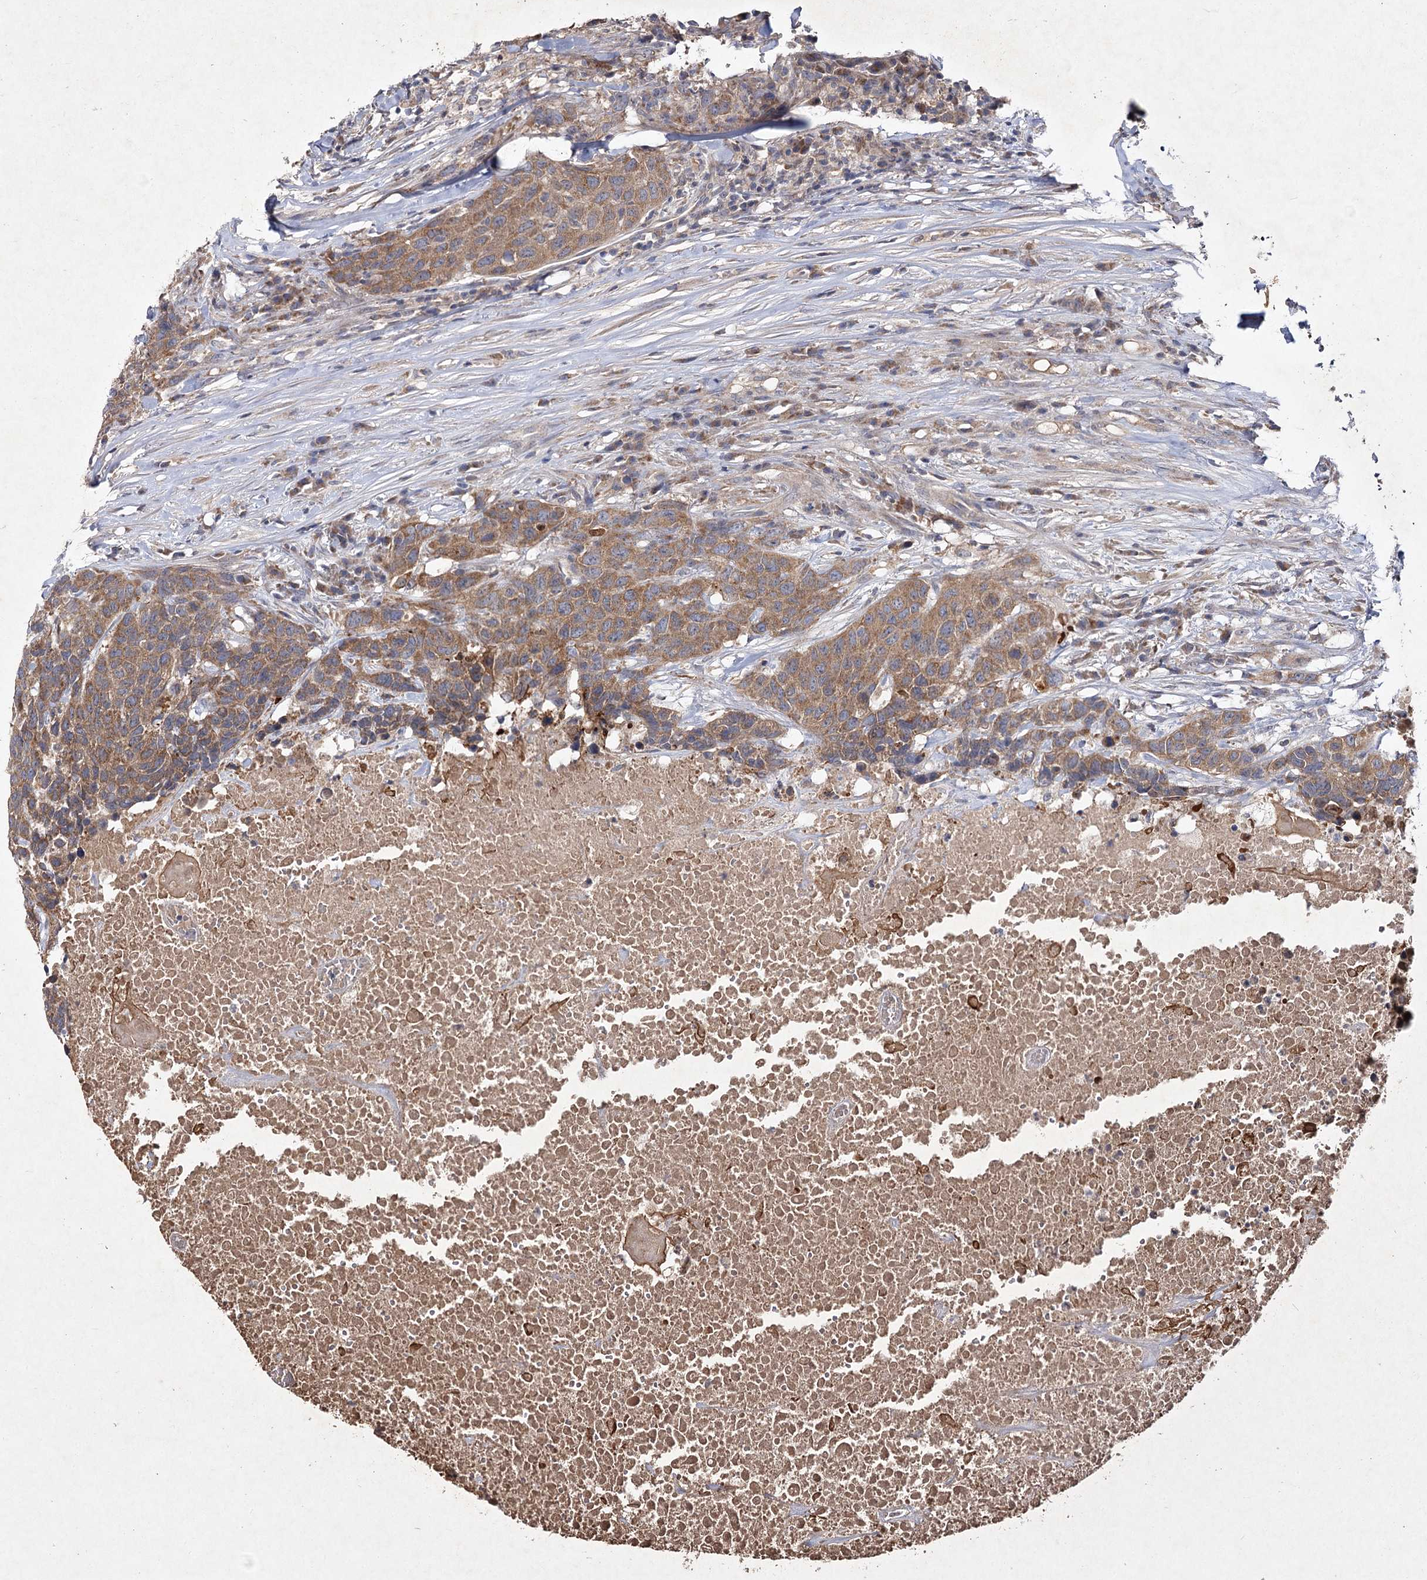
{"staining": {"intensity": "moderate", "quantity": ">75%", "location": "cytoplasmic/membranous"}, "tissue": "head and neck cancer", "cell_type": "Tumor cells", "image_type": "cancer", "snomed": [{"axis": "morphology", "description": "Squamous cell carcinoma, NOS"}, {"axis": "topography", "description": "Head-Neck"}], "caption": "Immunohistochemistry (IHC) staining of head and neck squamous cell carcinoma, which reveals medium levels of moderate cytoplasmic/membranous staining in about >75% of tumor cells indicating moderate cytoplasmic/membranous protein staining. The staining was performed using DAB (3,3'-diaminobenzidine) (brown) for protein detection and nuclei were counterstained in hematoxylin (blue).", "gene": "MFN1", "patient": {"sex": "male", "age": 66}}